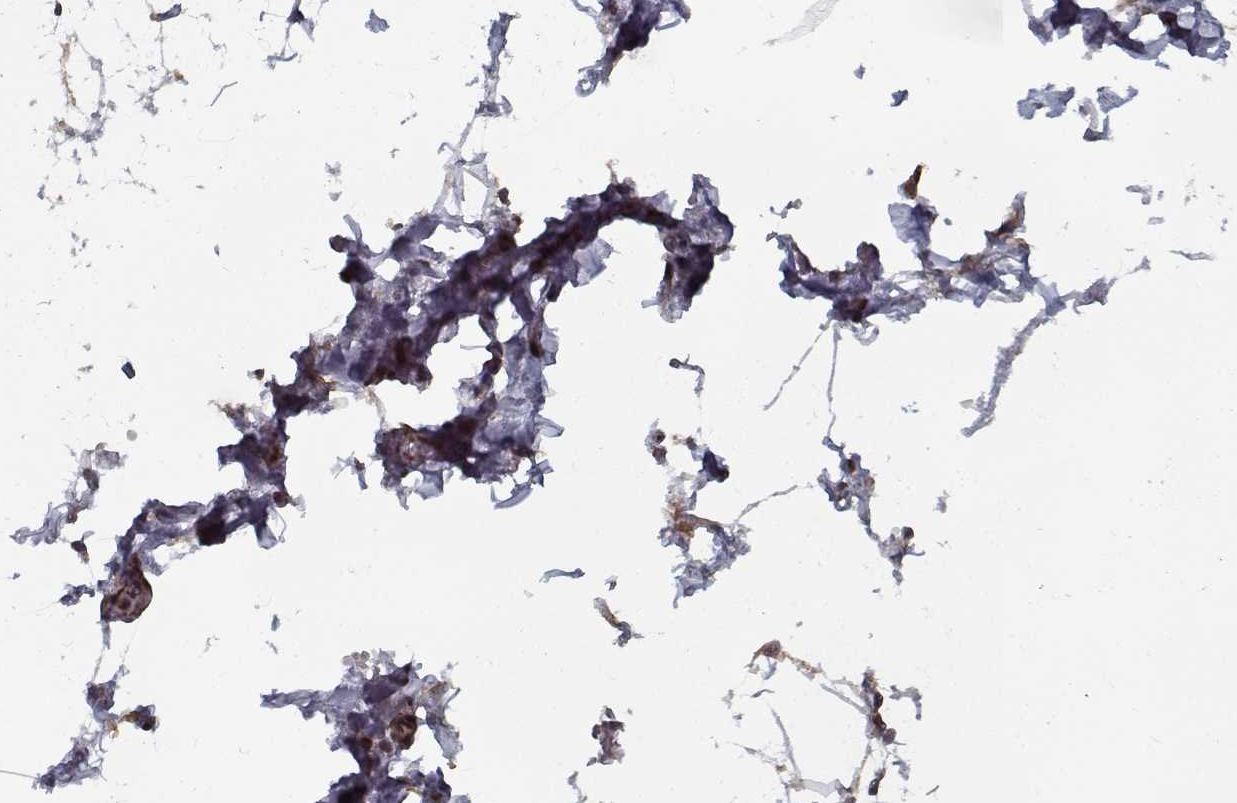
{"staining": {"intensity": "negative", "quantity": "none", "location": "none"}, "tissue": "adipose tissue", "cell_type": "Adipocytes", "image_type": "normal", "snomed": [{"axis": "morphology", "description": "Normal tissue, NOS"}, {"axis": "topography", "description": "Gallbladder"}, {"axis": "topography", "description": "Peripheral nerve tissue"}], "caption": "Protein analysis of normal adipose tissue demonstrates no significant staining in adipocytes.", "gene": "NLK", "patient": {"sex": "female", "age": 45}}